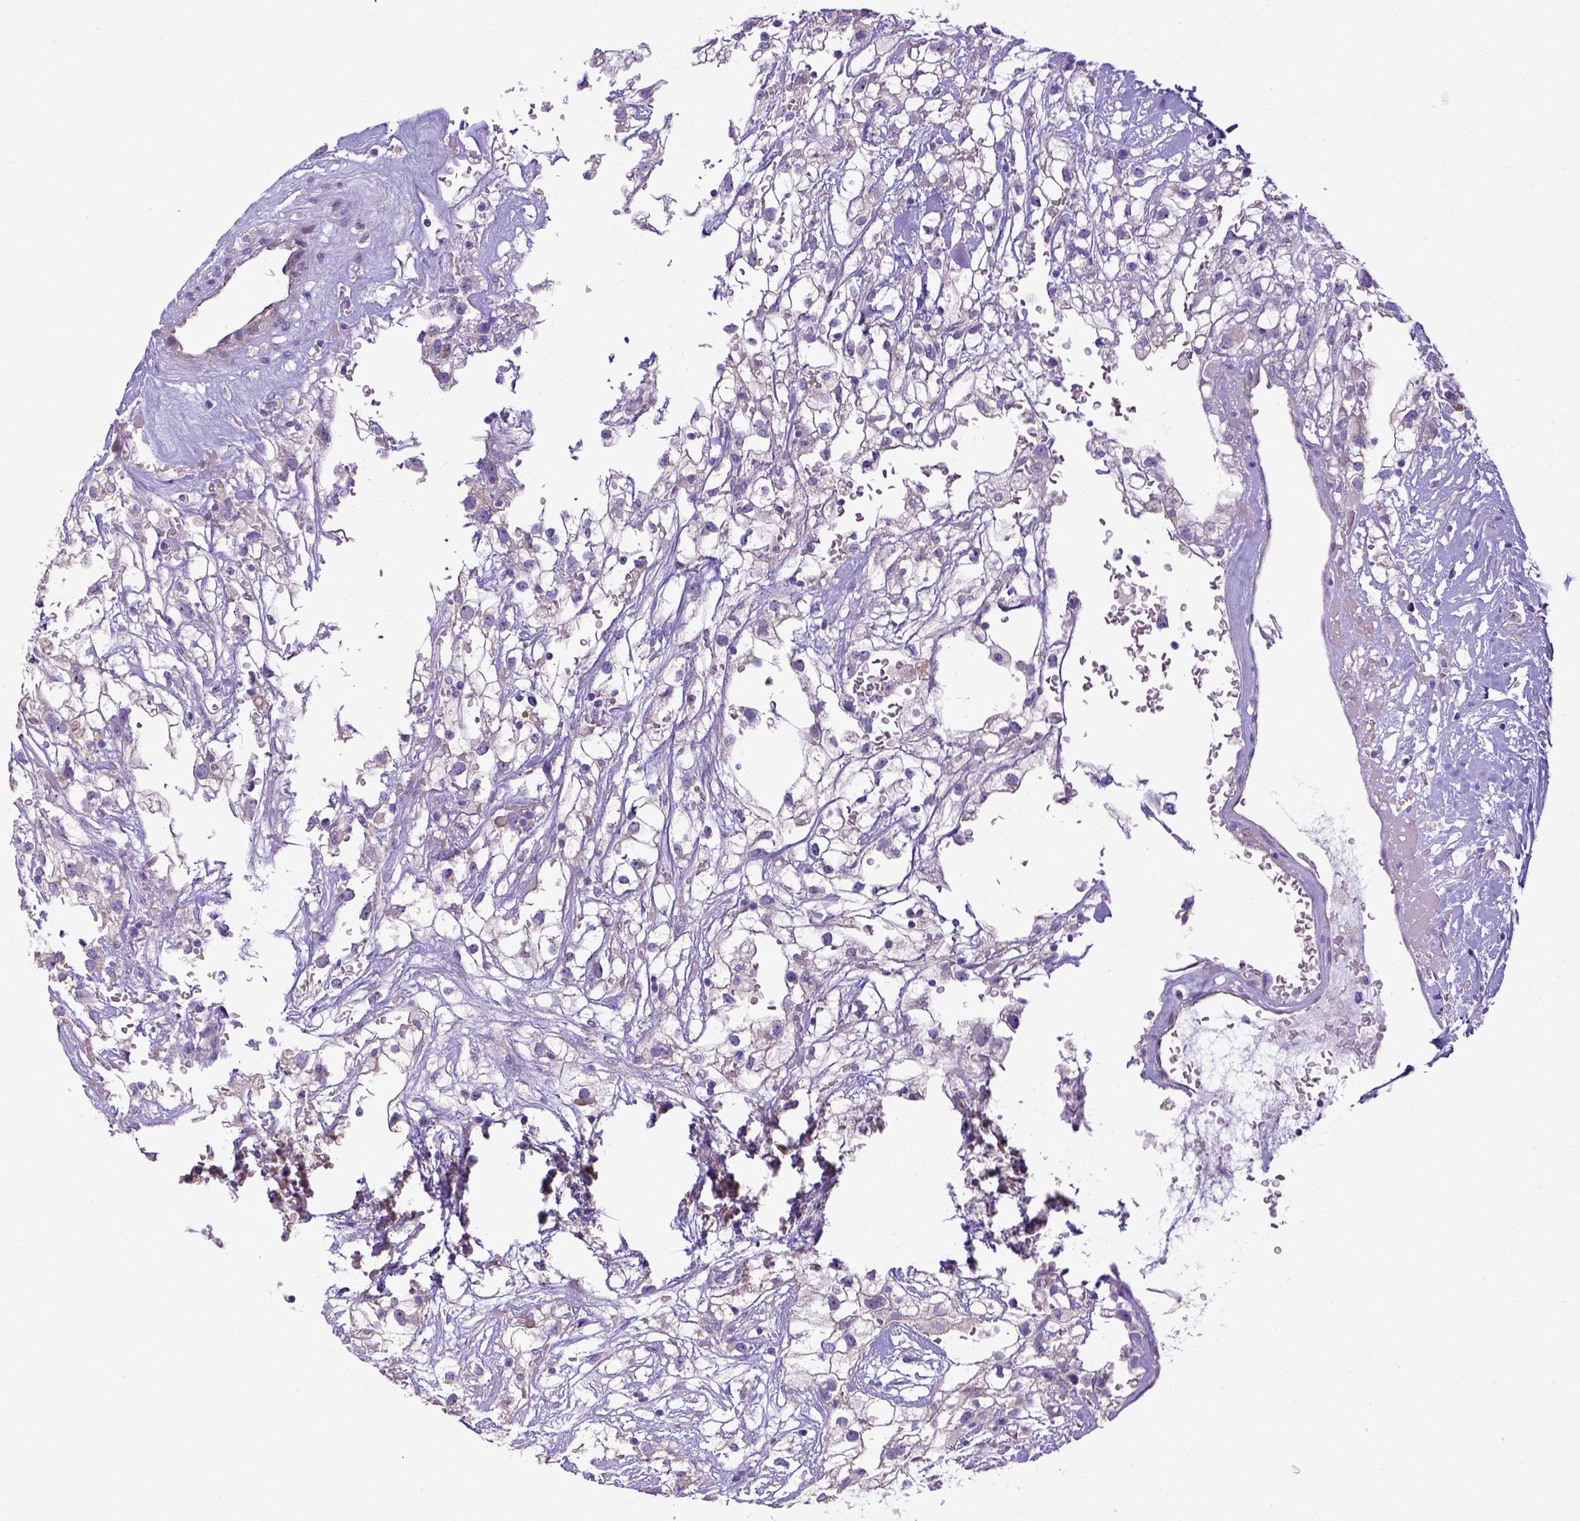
{"staining": {"intensity": "negative", "quantity": "none", "location": "none"}, "tissue": "renal cancer", "cell_type": "Tumor cells", "image_type": "cancer", "snomed": [{"axis": "morphology", "description": "Adenocarcinoma, NOS"}, {"axis": "topography", "description": "Kidney"}], "caption": "Immunohistochemistry of human renal cancer (adenocarcinoma) shows no positivity in tumor cells.", "gene": "CD40", "patient": {"sex": "male", "age": 59}}